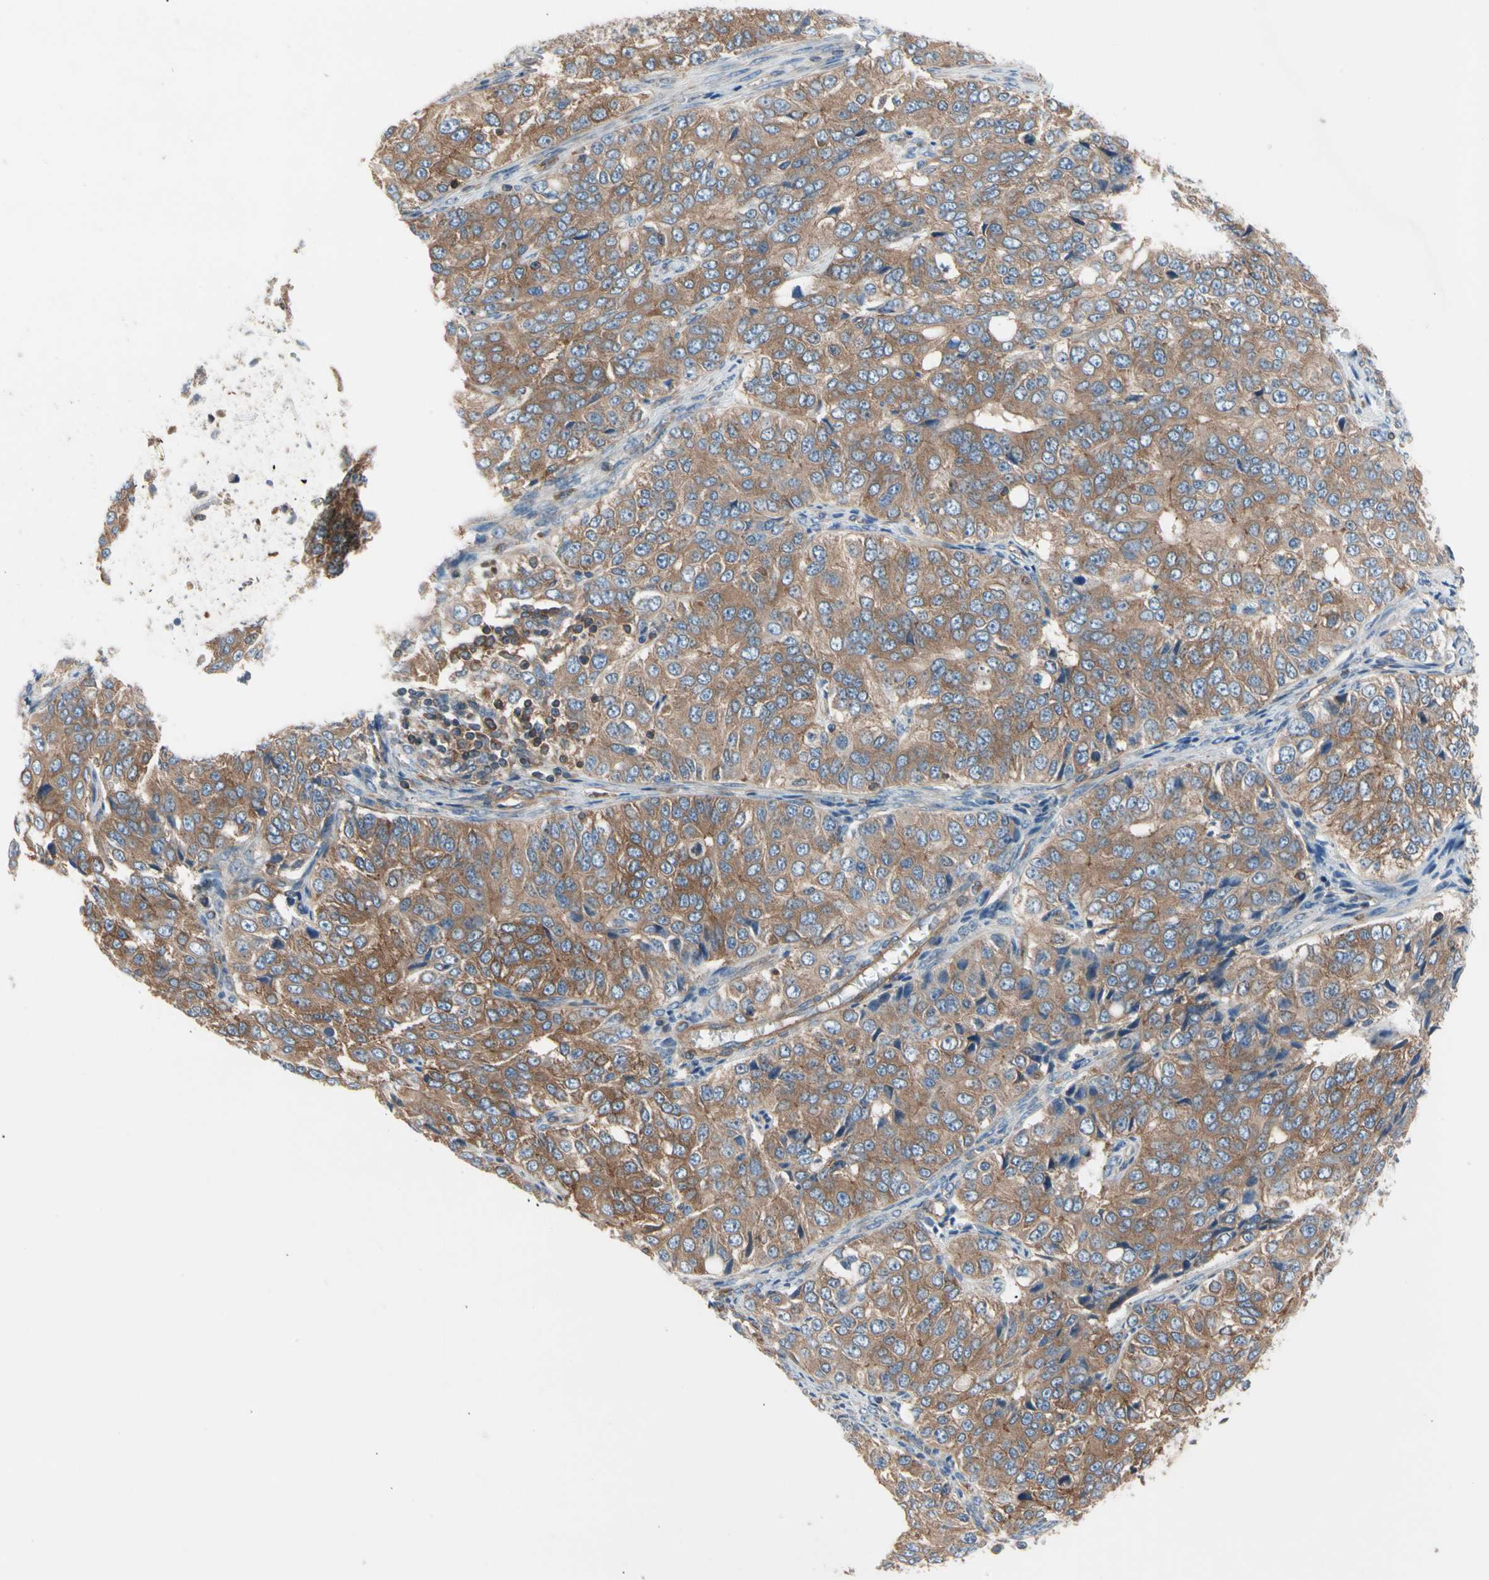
{"staining": {"intensity": "moderate", "quantity": ">75%", "location": "cytoplasmic/membranous"}, "tissue": "ovarian cancer", "cell_type": "Tumor cells", "image_type": "cancer", "snomed": [{"axis": "morphology", "description": "Carcinoma, endometroid"}, {"axis": "topography", "description": "Ovary"}], "caption": "Approximately >75% of tumor cells in ovarian cancer display moderate cytoplasmic/membranous protein expression as visualized by brown immunohistochemical staining.", "gene": "ROCK1", "patient": {"sex": "female", "age": 51}}